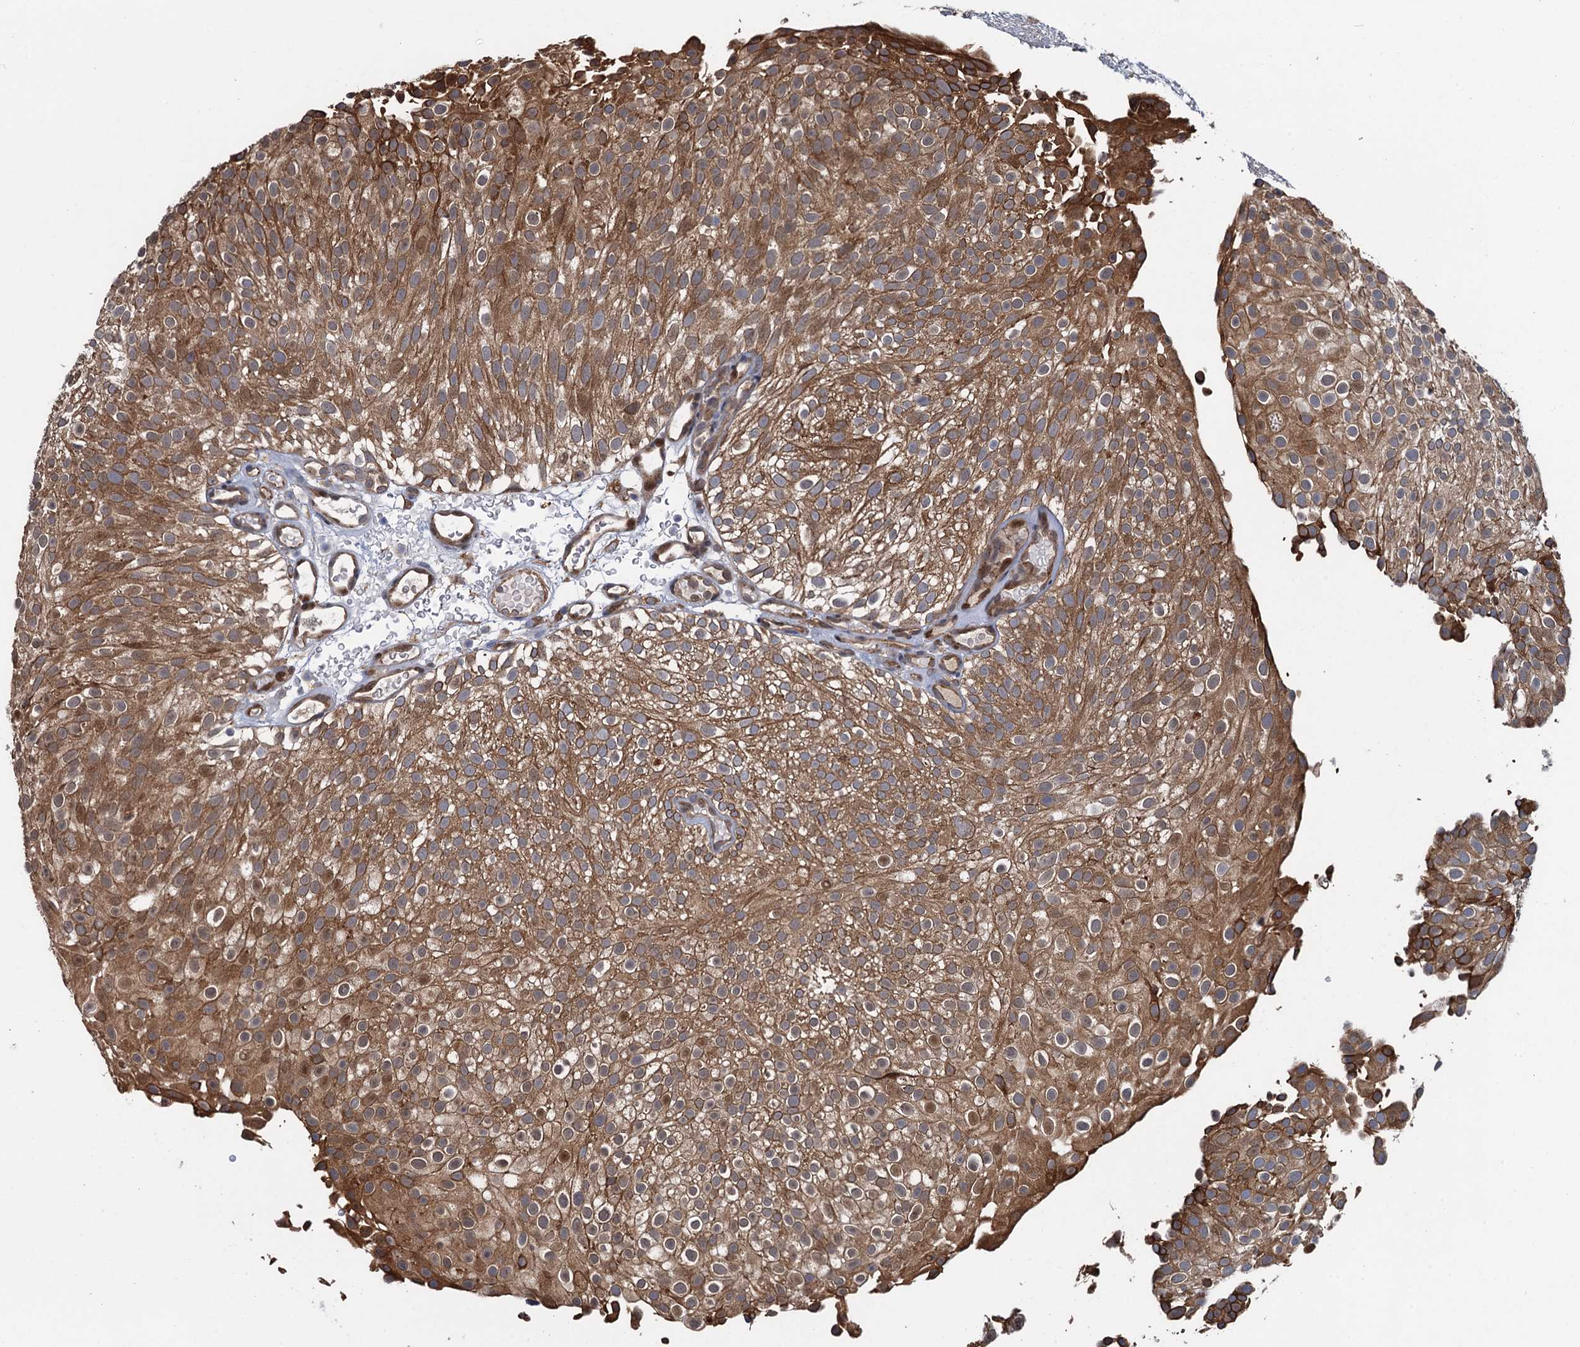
{"staining": {"intensity": "moderate", "quantity": ">75%", "location": "cytoplasmic/membranous"}, "tissue": "urothelial cancer", "cell_type": "Tumor cells", "image_type": "cancer", "snomed": [{"axis": "morphology", "description": "Urothelial carcinoma, Low grade"}, {"axis": "topography", "description": "Urinary bladder"}], "caption": "Human urothelial cancer stained with a protein marker reveals moderate staining in tumor cells.", "gene": "EVX2", "patient": {"sex": "male", "age": 78}}